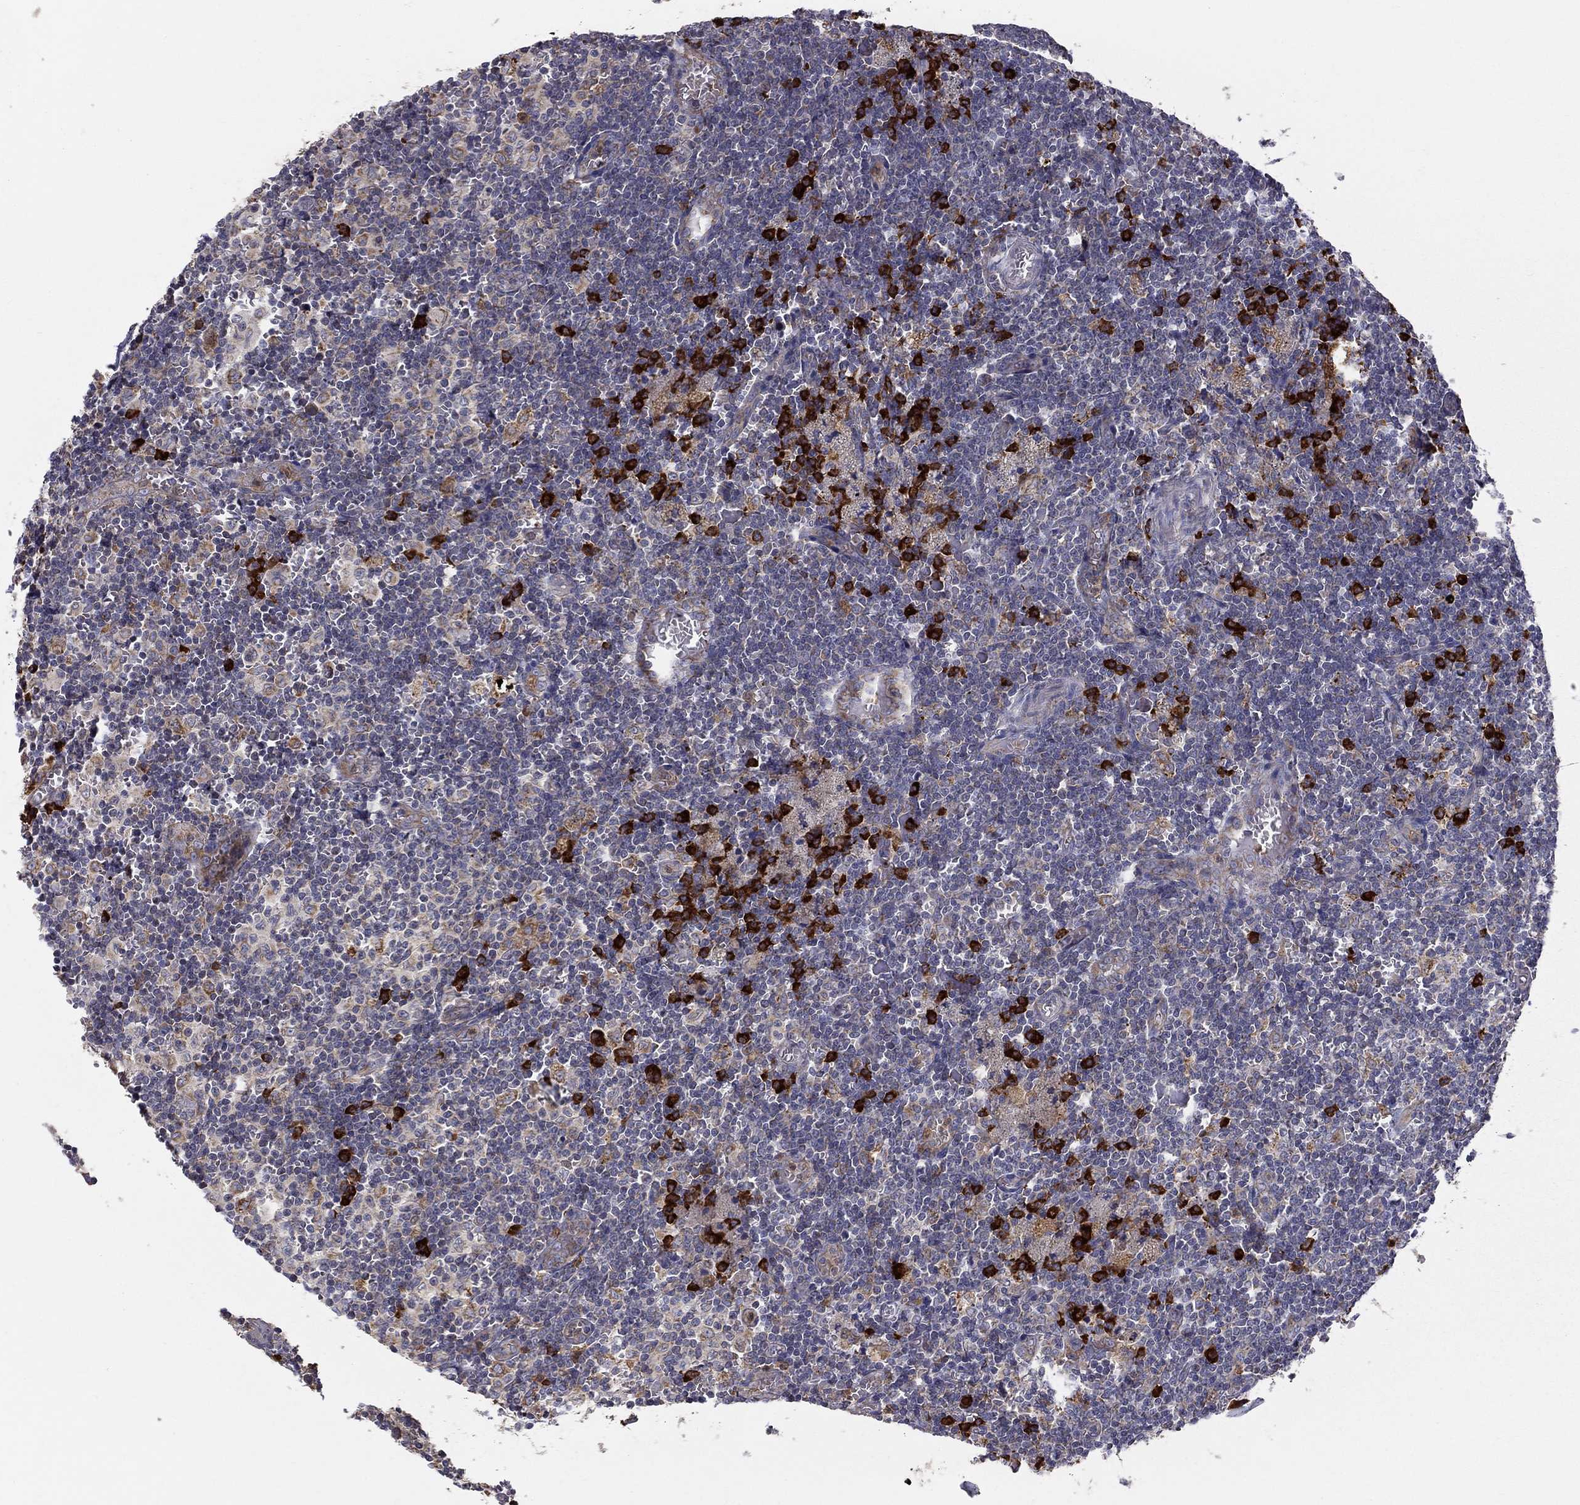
{"staining": {"intensity": "strong", "quantity": "<25%", "location": "cytoplasmic/membranous"}, "tissue": "lymph node", "cell_type": "Germinal center cells", "image_type": "normal", "snomed": [{"axis": "morphology", "description": "Normal tissue, NOS"}, {"axis": "topography", "description": "Lymph node"}], "caption": "A histopathology image of lymph node stained for a protein demonstrates strong cytoplasmic/membranous brown staining in germinal center cells.", "gene": "PRDX4", "patient": {"sex": "male", "age": 62}}